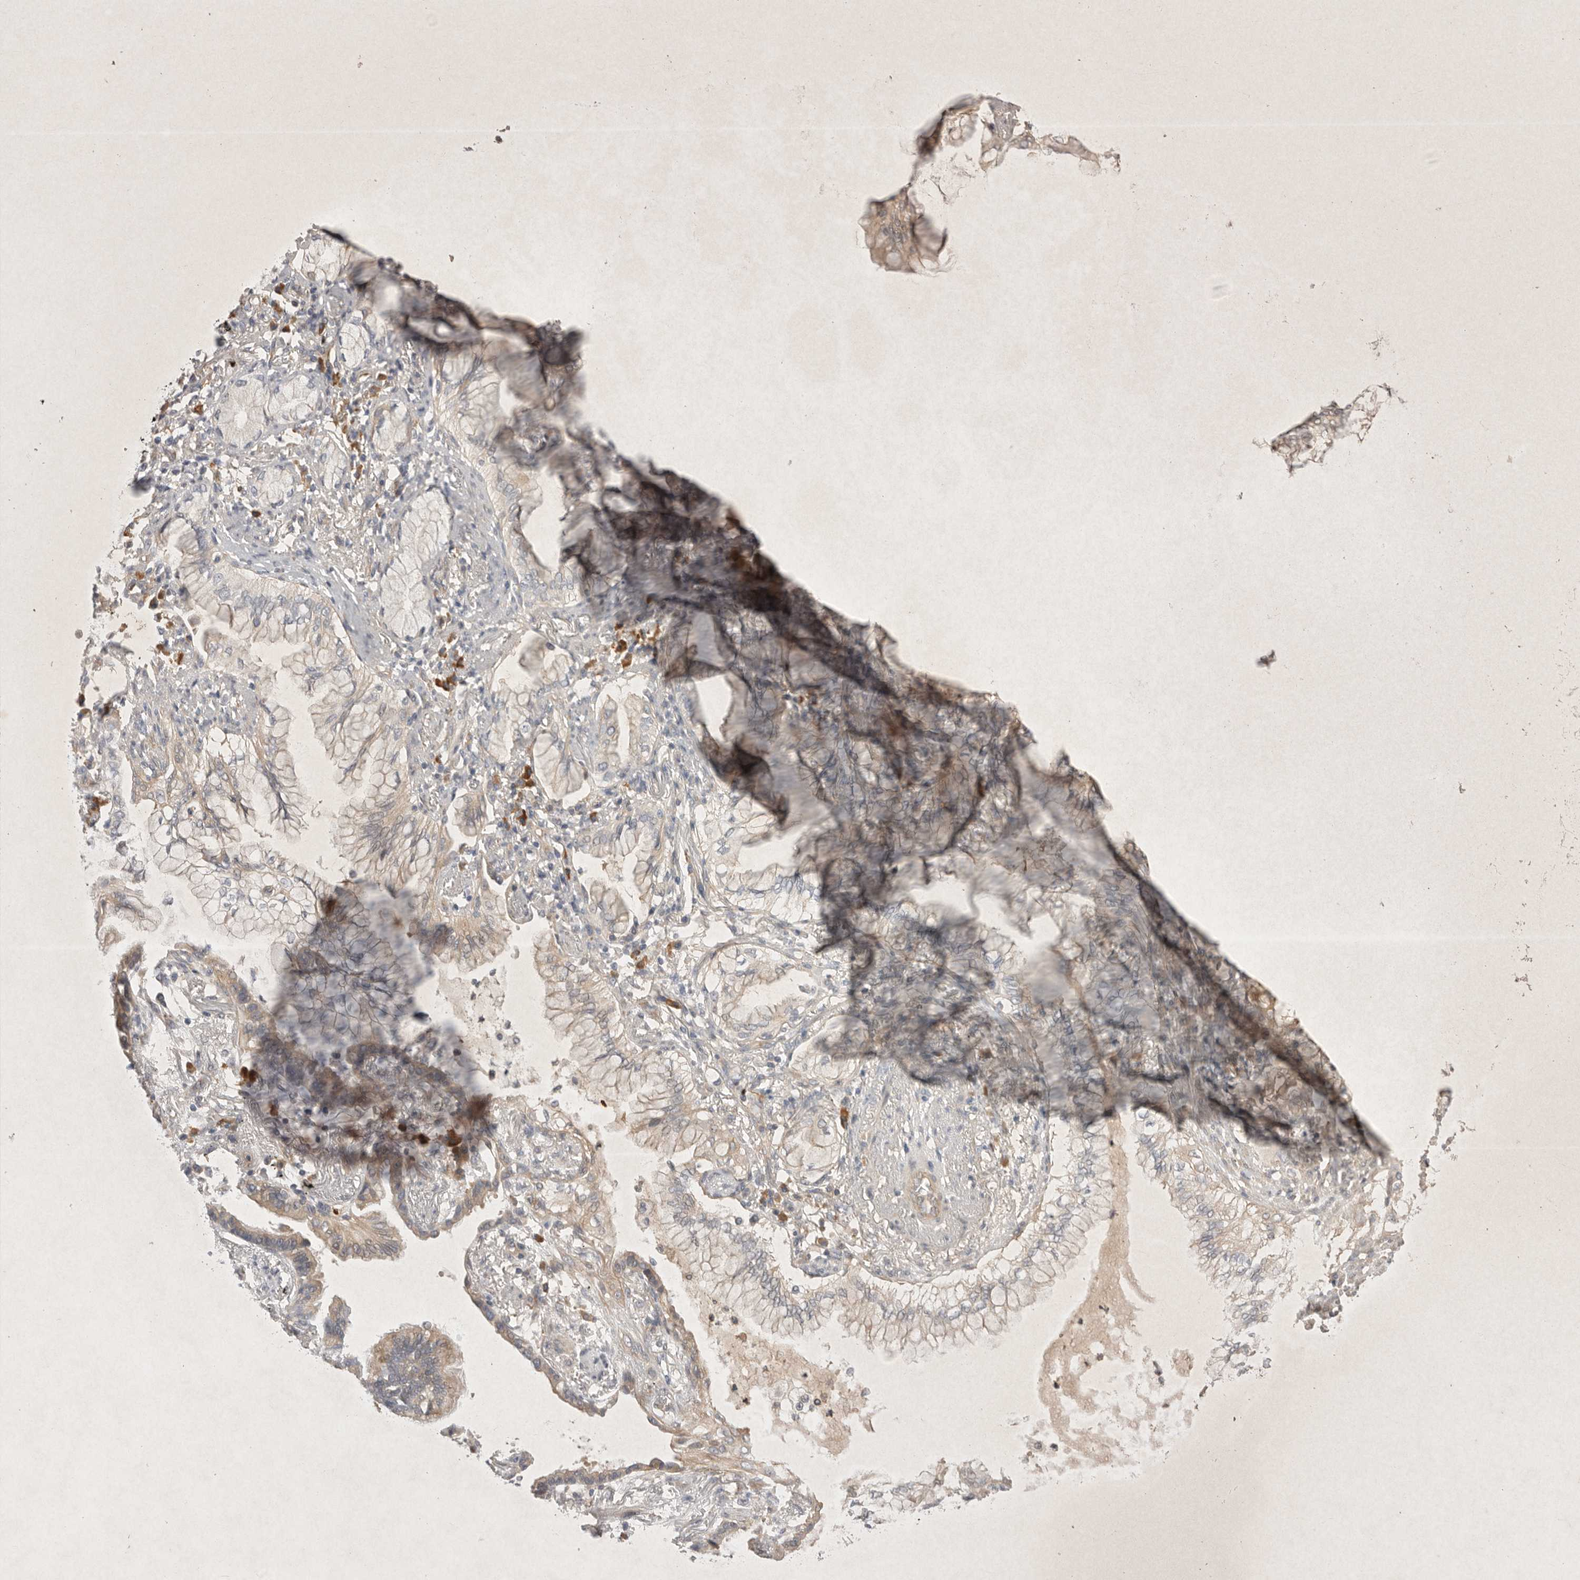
{"staining": {"intensity": "weak", "quantity": "25%-75%", "location": "cytoplasmic/membranous"}, "tissue": "lung cancer", "cell_type": "Tumor cells", "image_type": "cancer", "snomed": [{"axis": "morphology", "description": "Adenocarcinoma, NOS"}, {"axis": "topography", "description": "Lung"}], "caption": "DAB (3,3'-diaminobenzidine) immunohistochemical staining of human lung cancer (adenocarcinoma) reveals weak cytoplasmic/membranous protein expression in approximately 25%-75% of tumor cells. (Brightfield microscopy of DAB IHC at high magnification).", "gene": "NRCAM", "patient": {"sex": "female", "age": 70}}